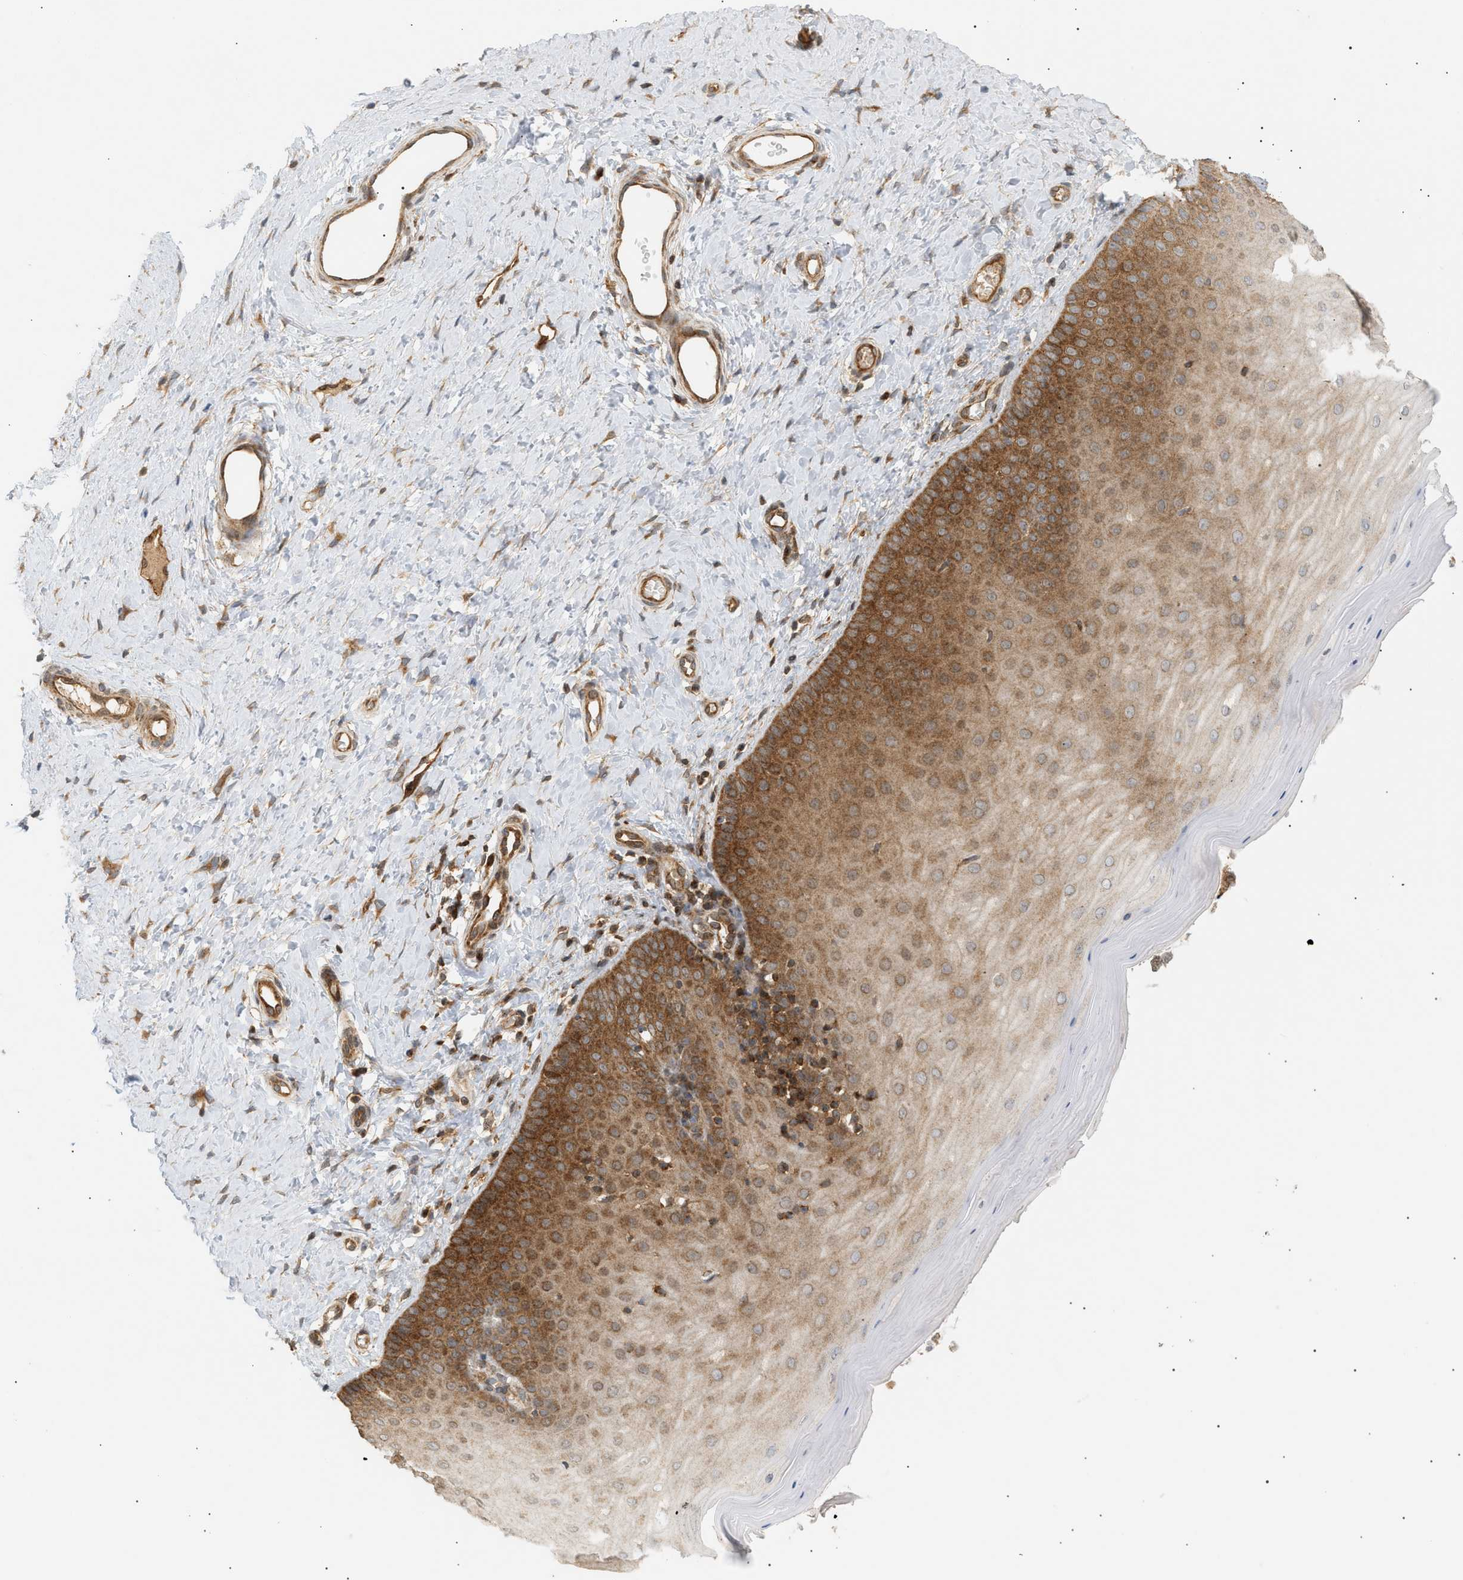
{"staining": {"intensity": "moderate", "quantity": ">75%", "location": "cytoplasmic/membranous"}, "tissue": "cervix", "cell_type": "Squamous epithelial cells", "image_type": "normal", "snomed": [{"axis": "morphology", "description": "Normal tissue, NOS"}, {"axis": "topography", "description": "Cervix"}], "caption": "DAB immunohistochemical staining of benign cervix demonstrates moderate cytoplasmic/membranous protein positivity in about >75% of squamous epithelial cells.", "gene": "SHC1", "patient": {"sex": "female", "age": 55}}